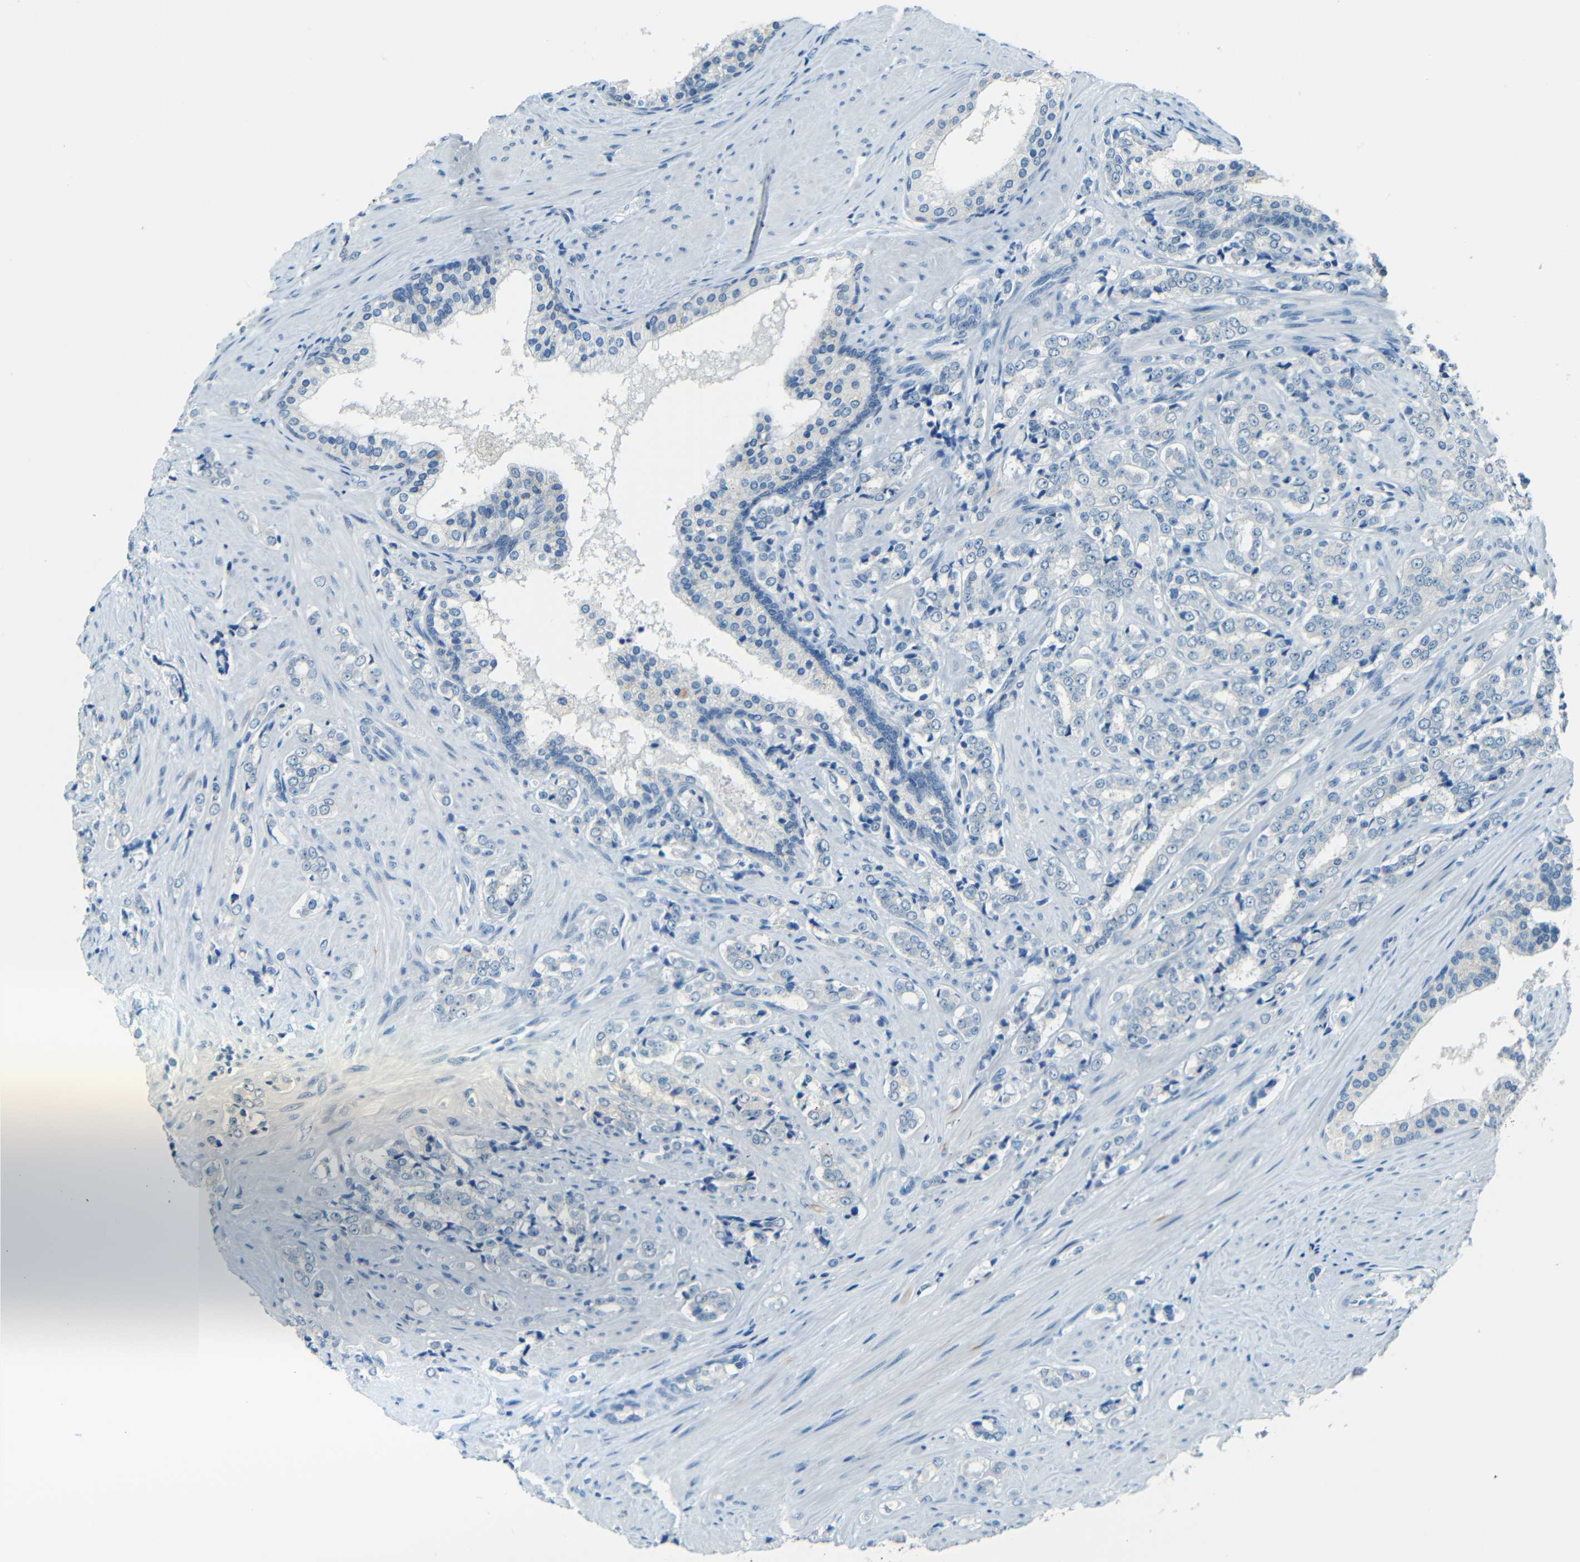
{"staining": {"intensity": "negative", "quantity": "none", "location": "none"}, "tissue": "prostate cancer", "cell_type": "Tumor cells", "image_type": "cancer", "snomed": [{"axis": "morphology", "description": "Adenocarcinoma, Low grade"}, {"axis": "topography", "description": "Prostate"}], "caption": "Immunohistochemistry histopathology image of human prostate cancer stained for a protein (brown), which displays no staining in tumor cells.", "gene": "ZMAT1", "patient": {"sex": "male", "age": 60}}